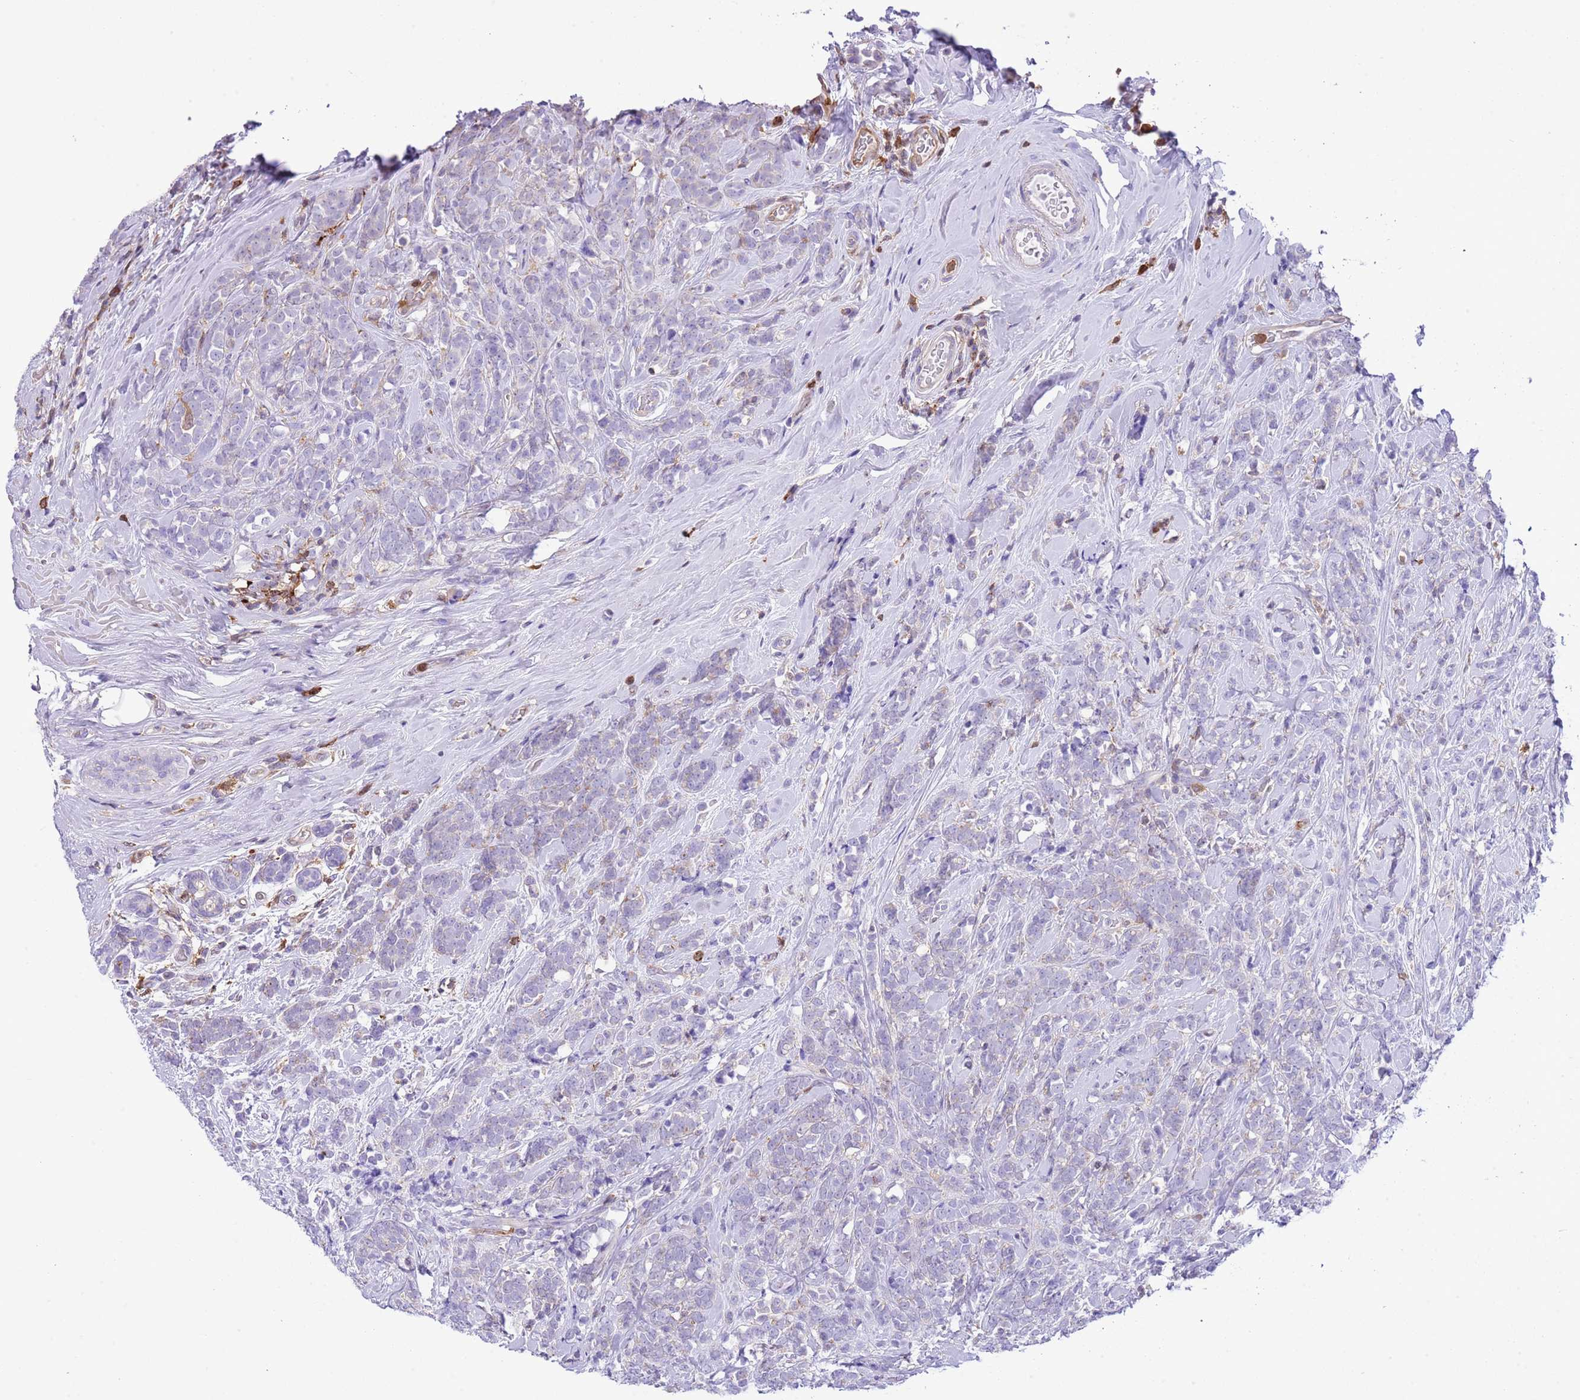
{"staining": {"intensity": "negative", "quantity": "none", "location": "none"}, "tissue": "breast cancer", "cell_type": "Tumor cells", "image_type": "cancer", "snomed": [{"axis": "morphology", "description": "Lobular carcinoma"}, {"axis": "topography", "description": "Breast"}], "caption": "Tumor cells show no significant expression in breast lobular carcinoma. (DAB immunohistochemistry (IHC) with hematoxylin counter stain).", "gene": "EFHD2", "patient": {"sex": "female", "age": 58}}